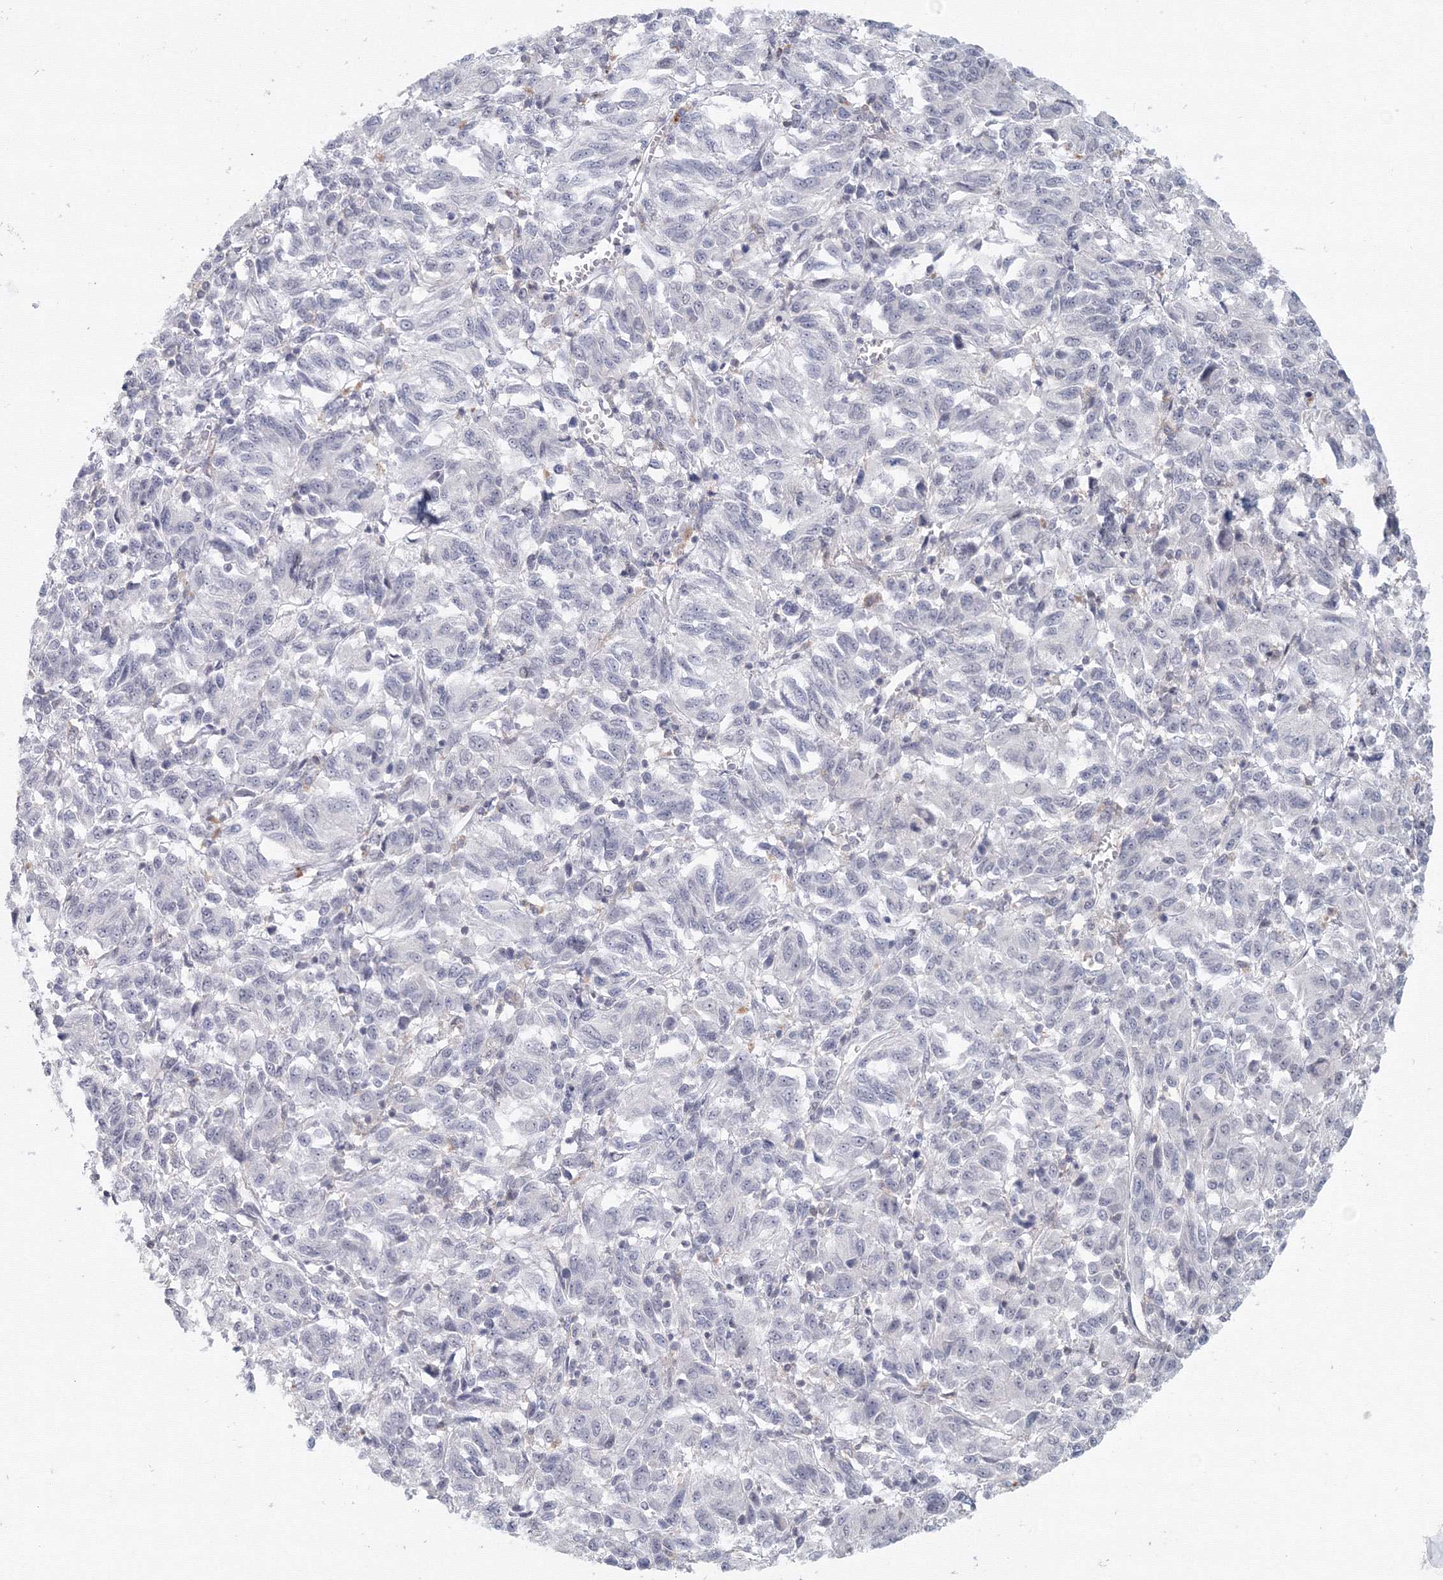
{"staining": {"intensity": "negative", "quantity": "none", "location": "none"}, "tissue": "melanoma", "cell_type": "Tumor cells", "image_type": "cancer", "snomed": [{"axis": "morphology", "description": "Malignant melanoma, Metastatic site"}, {"axis": "topography", "description": "Lung"}], "caption": "Immunohistochemical staining of human melanoma shows no significant expression in tumor cells.", "gene": "SLC7A7", "patient": {"sex": "male", "age": 64}}